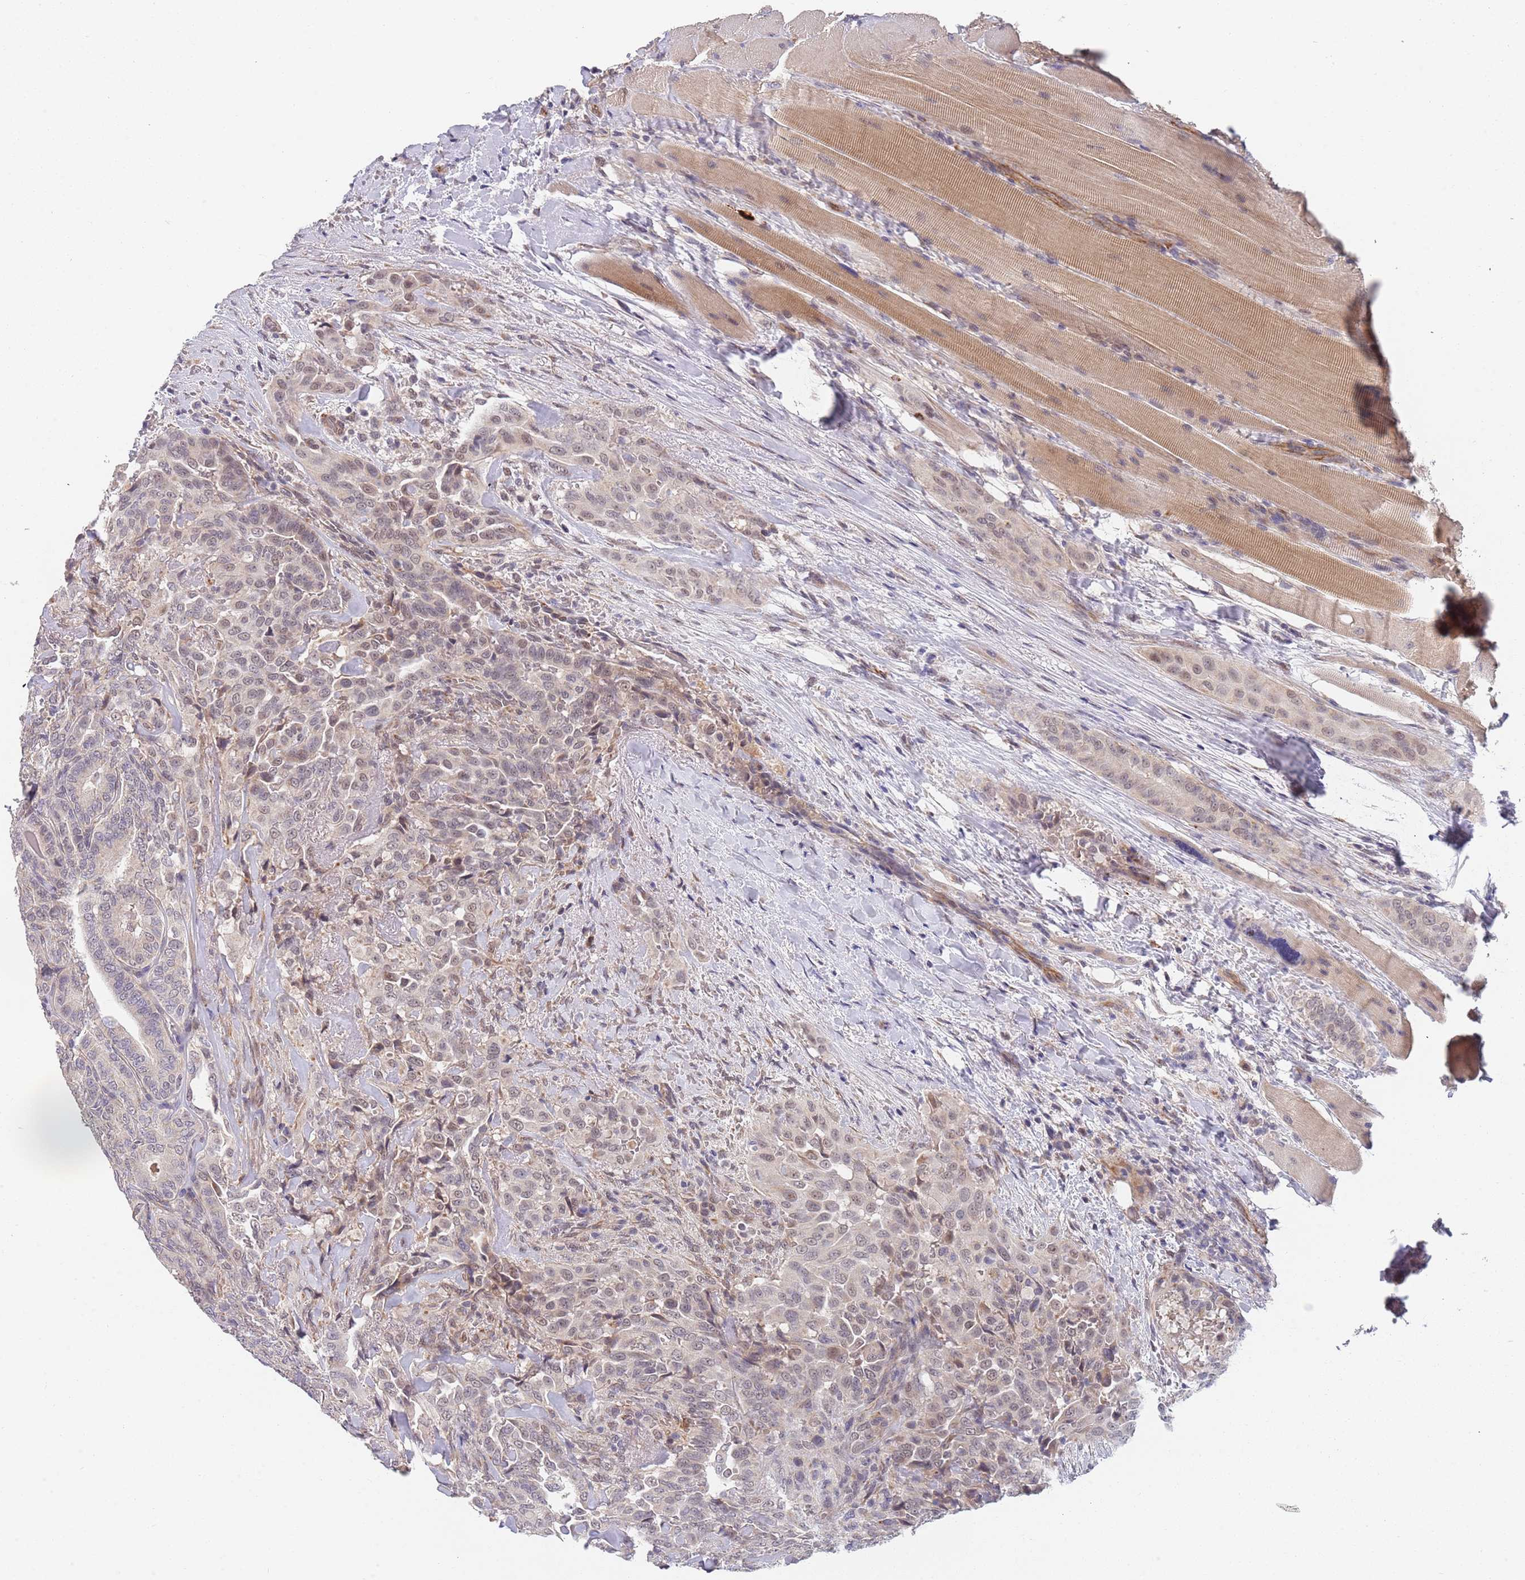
{"staining": {"intensity": "weak", "quantity": "<25%", "location": "nuclear"}, "tissue": "thyroid cancer", "cell_type": "Tumor cells", "image_type": "cancer", "snomed": [{"axis": "morphology", "description": "Papillary adenocarcinoma, NOS"}, {"axis": "topography", "description": "Thyroid gland"}], "caption": "Tumor cells show no significant protein expression in thyroid papillary adenocarcinoma.", "gene": "B4GALT4", "patient": {"sex": "male", "age": 61}}